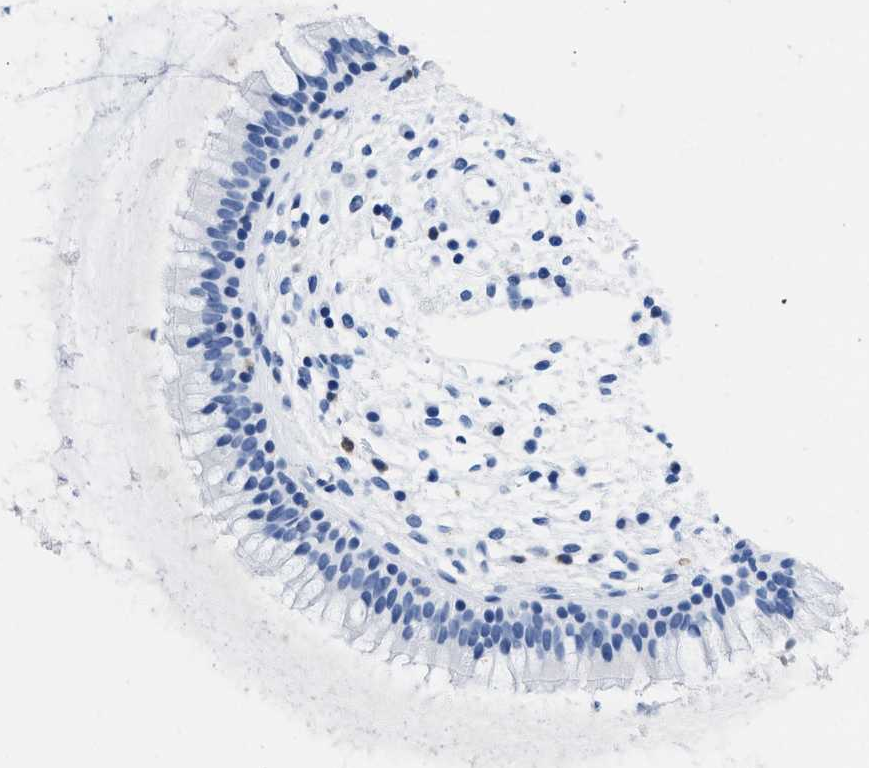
{"staining": {"intensity": "negative", "quantity": "none", "location": "none"}, "tissue": "nasopharynx", "cell_type": "Respiratory epithelial cells", "image_type": "normal", "snomed": [{"axis": "morphology", "description": "Normal tissue, NOS"}, {"axis": "topography", "description": "Nasopharynx"}], "caption": "Protein analysis of normal nasopharynx demonstrates no significant staining in respiratory epithelial cells.", "gene": "CR1", "patient": {"sex": "male", "age": 21}}